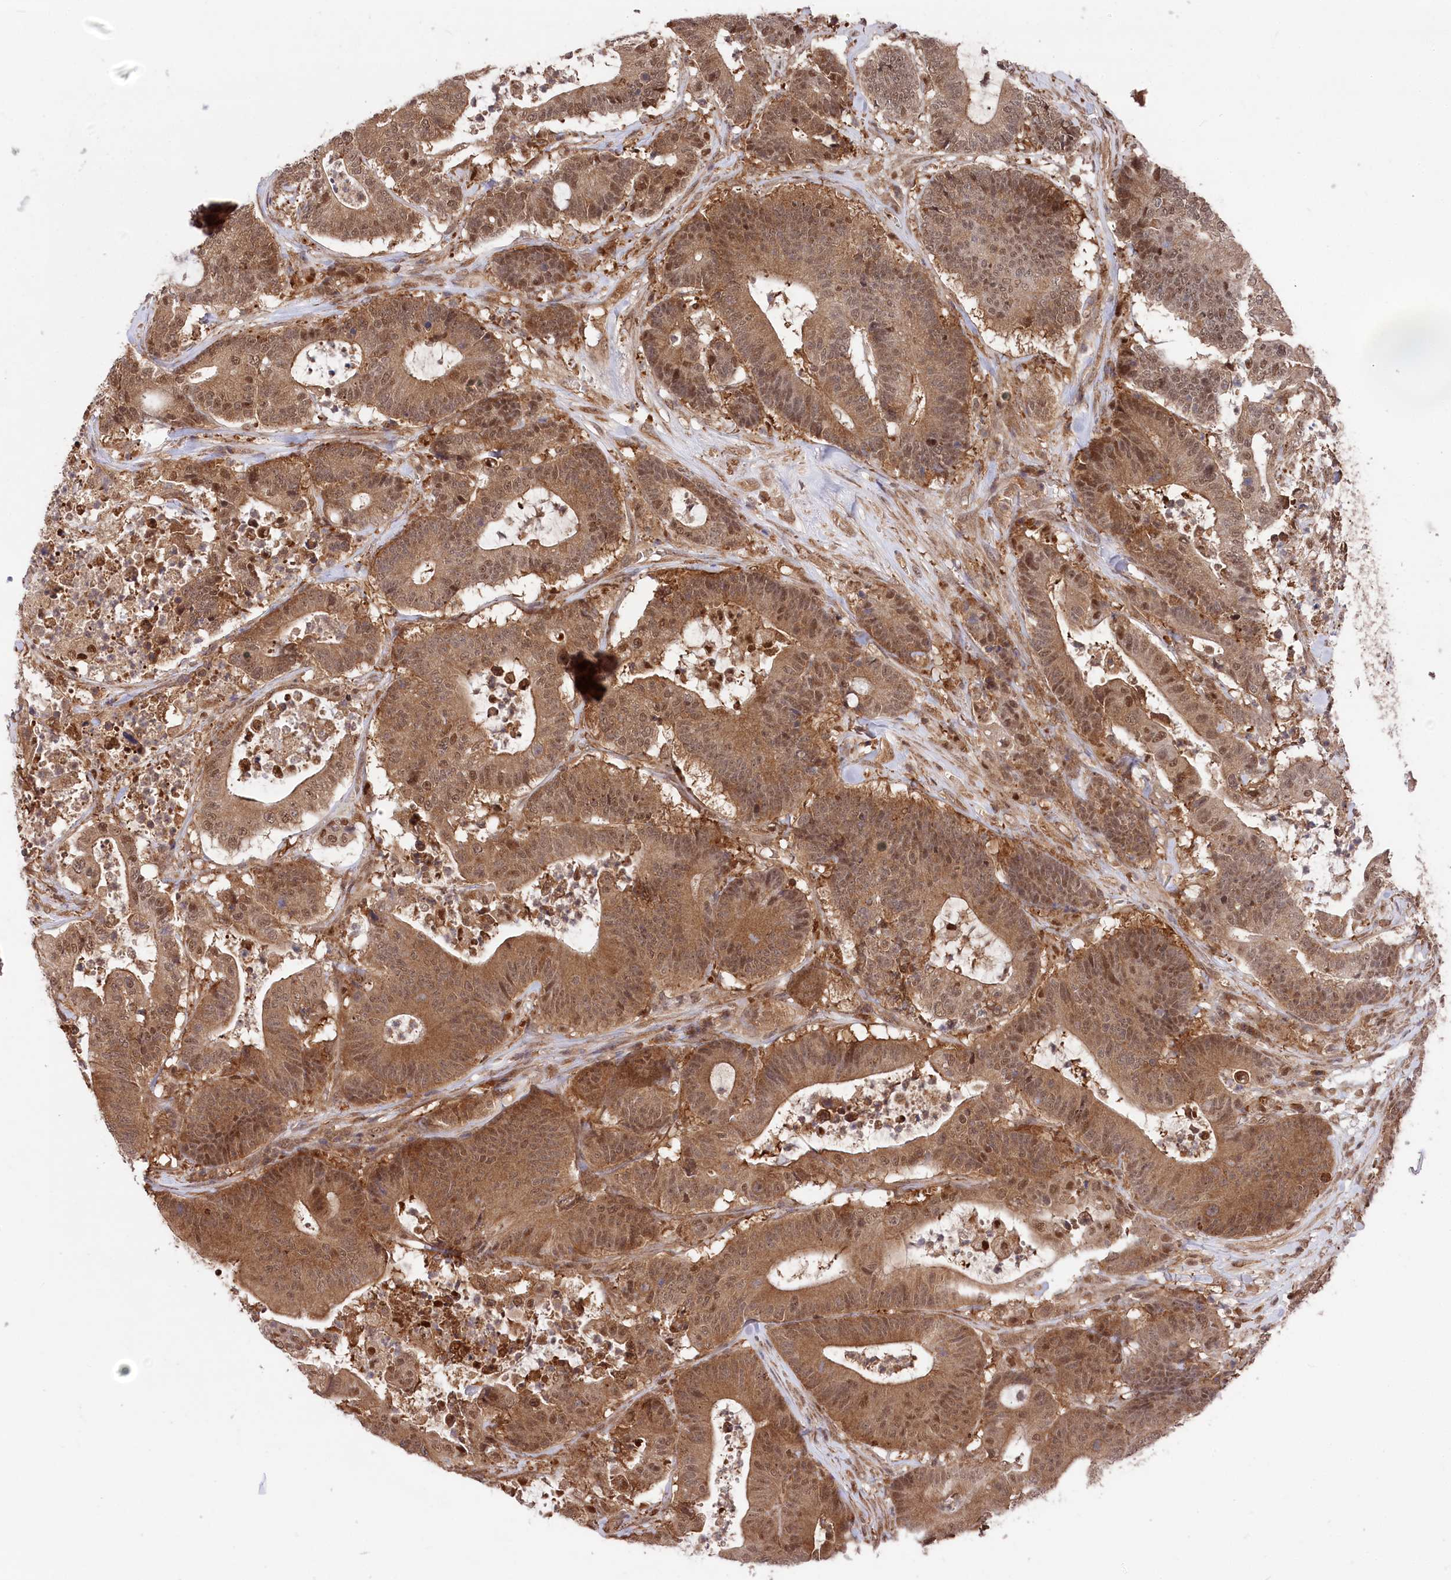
{"staining": {"intensity": "moderate", "quantity": ">75%", "location": "cytoplasmic/membranous,nuclear"}, "tissue": "colorectal cancer", "cell_type": "Tumor cells", "image_type": "cancer", "snomed": [{"axis": "morphology", "description": "Adenocarcinoma, NOS"}, {"axis": "topography", "description": "Colon"}], "caption": "Colorectal adenocarcinoma stained with DAB immunohistochemistry (IHC) shows medium levels of moderate cytoplasmic/membranous and nuclear expression in approximately >75% of tumor cells.", "gene": "PSMA1", "patient": {"sex": "female", "age": 84}}